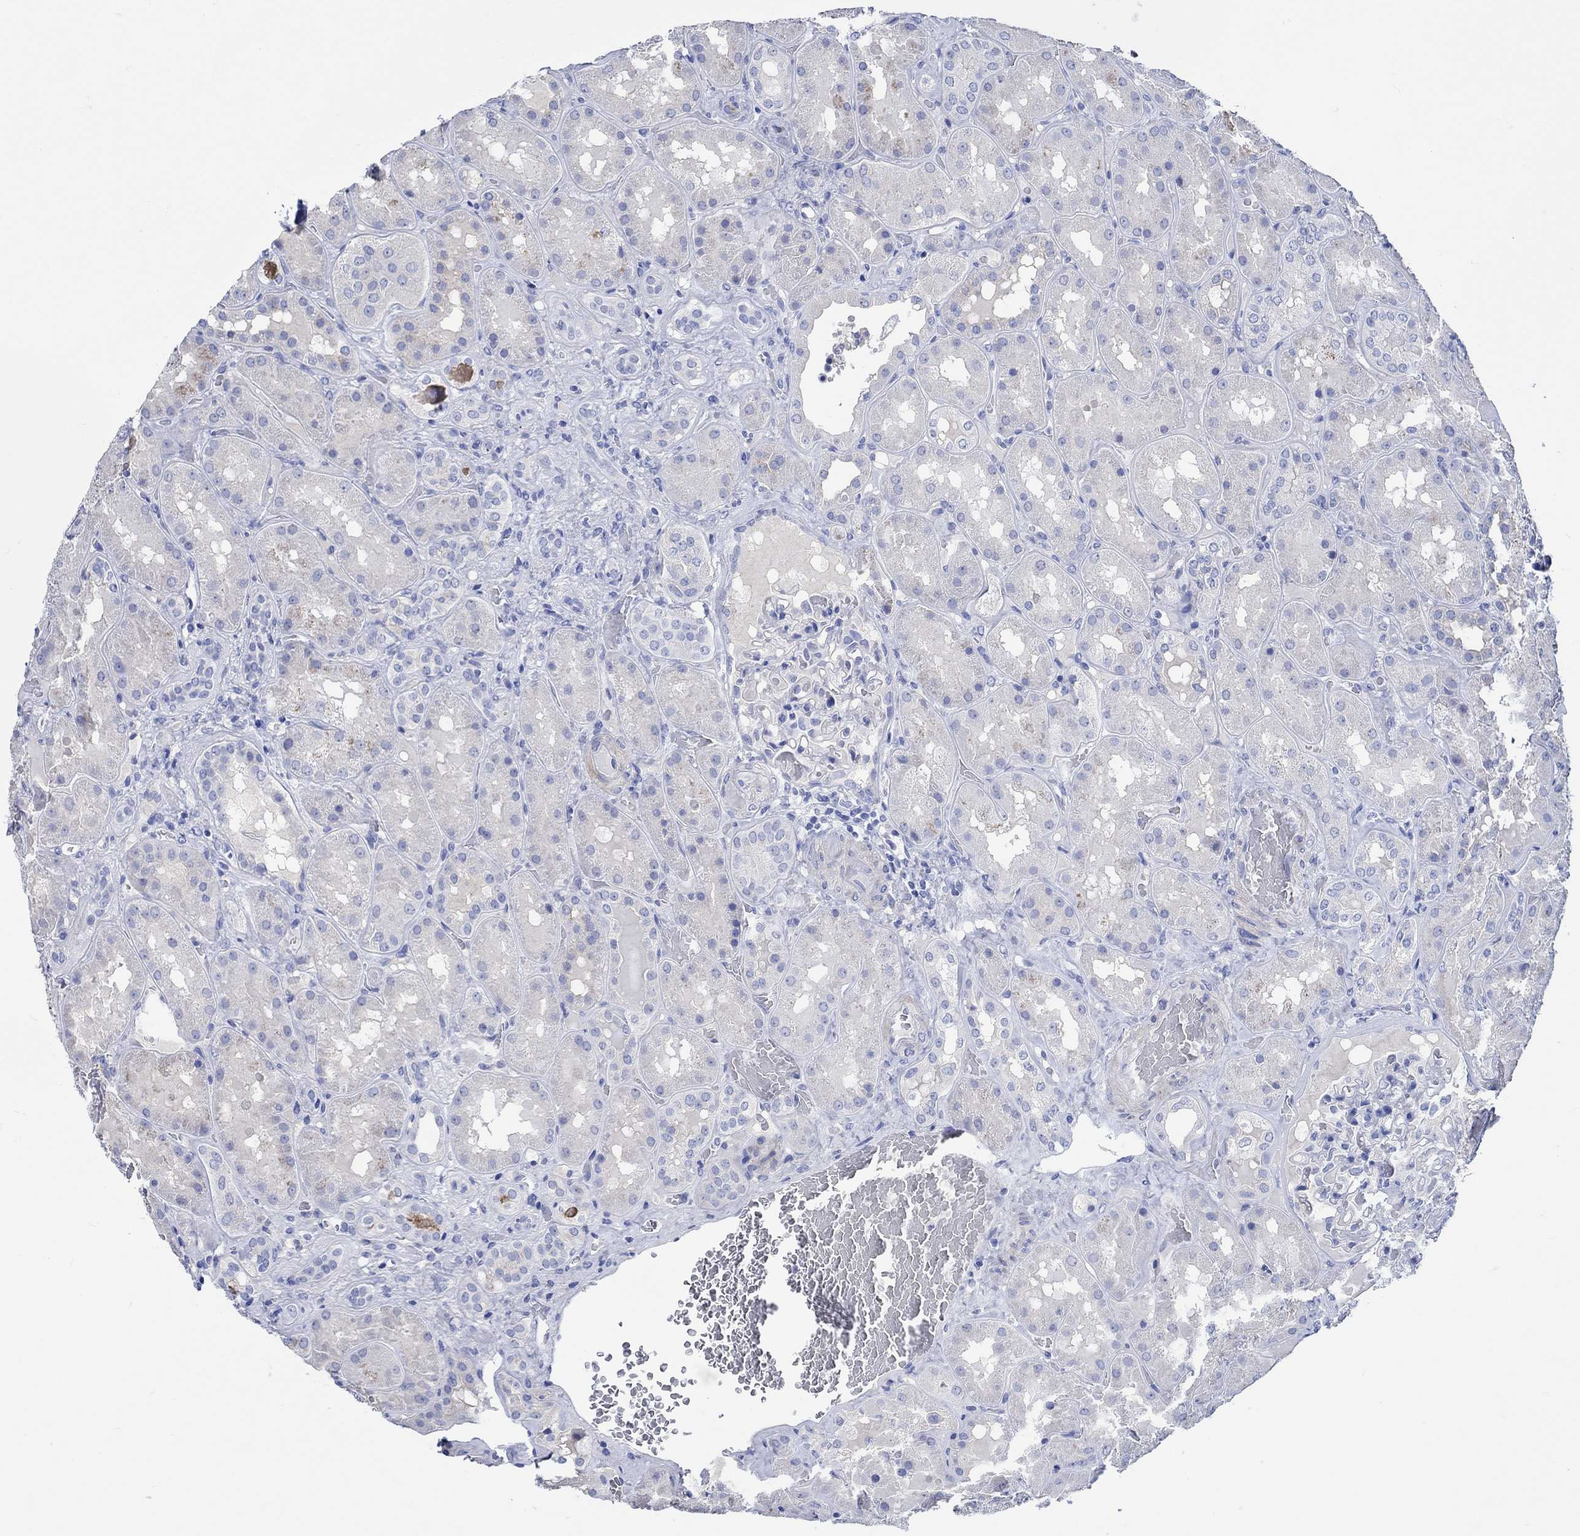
{"staining": {"intensity": "negative", "quantity": "none", "location": "none"}, "tissue": "kidney", "cell_type": "Cells in glomeruli", "image_type": "normal", "snomed": [{"axis": "morphology", "description": "Normal tissue, NOS"}, {"axis": "topography", "description": "Kidney"}], "caption": "A micrograph of kidney stained for a protein exhibits no brown staining in cells in glomeruli.", "gene": "SHISA4", "patient": {"sex": "male", "age": 73}}